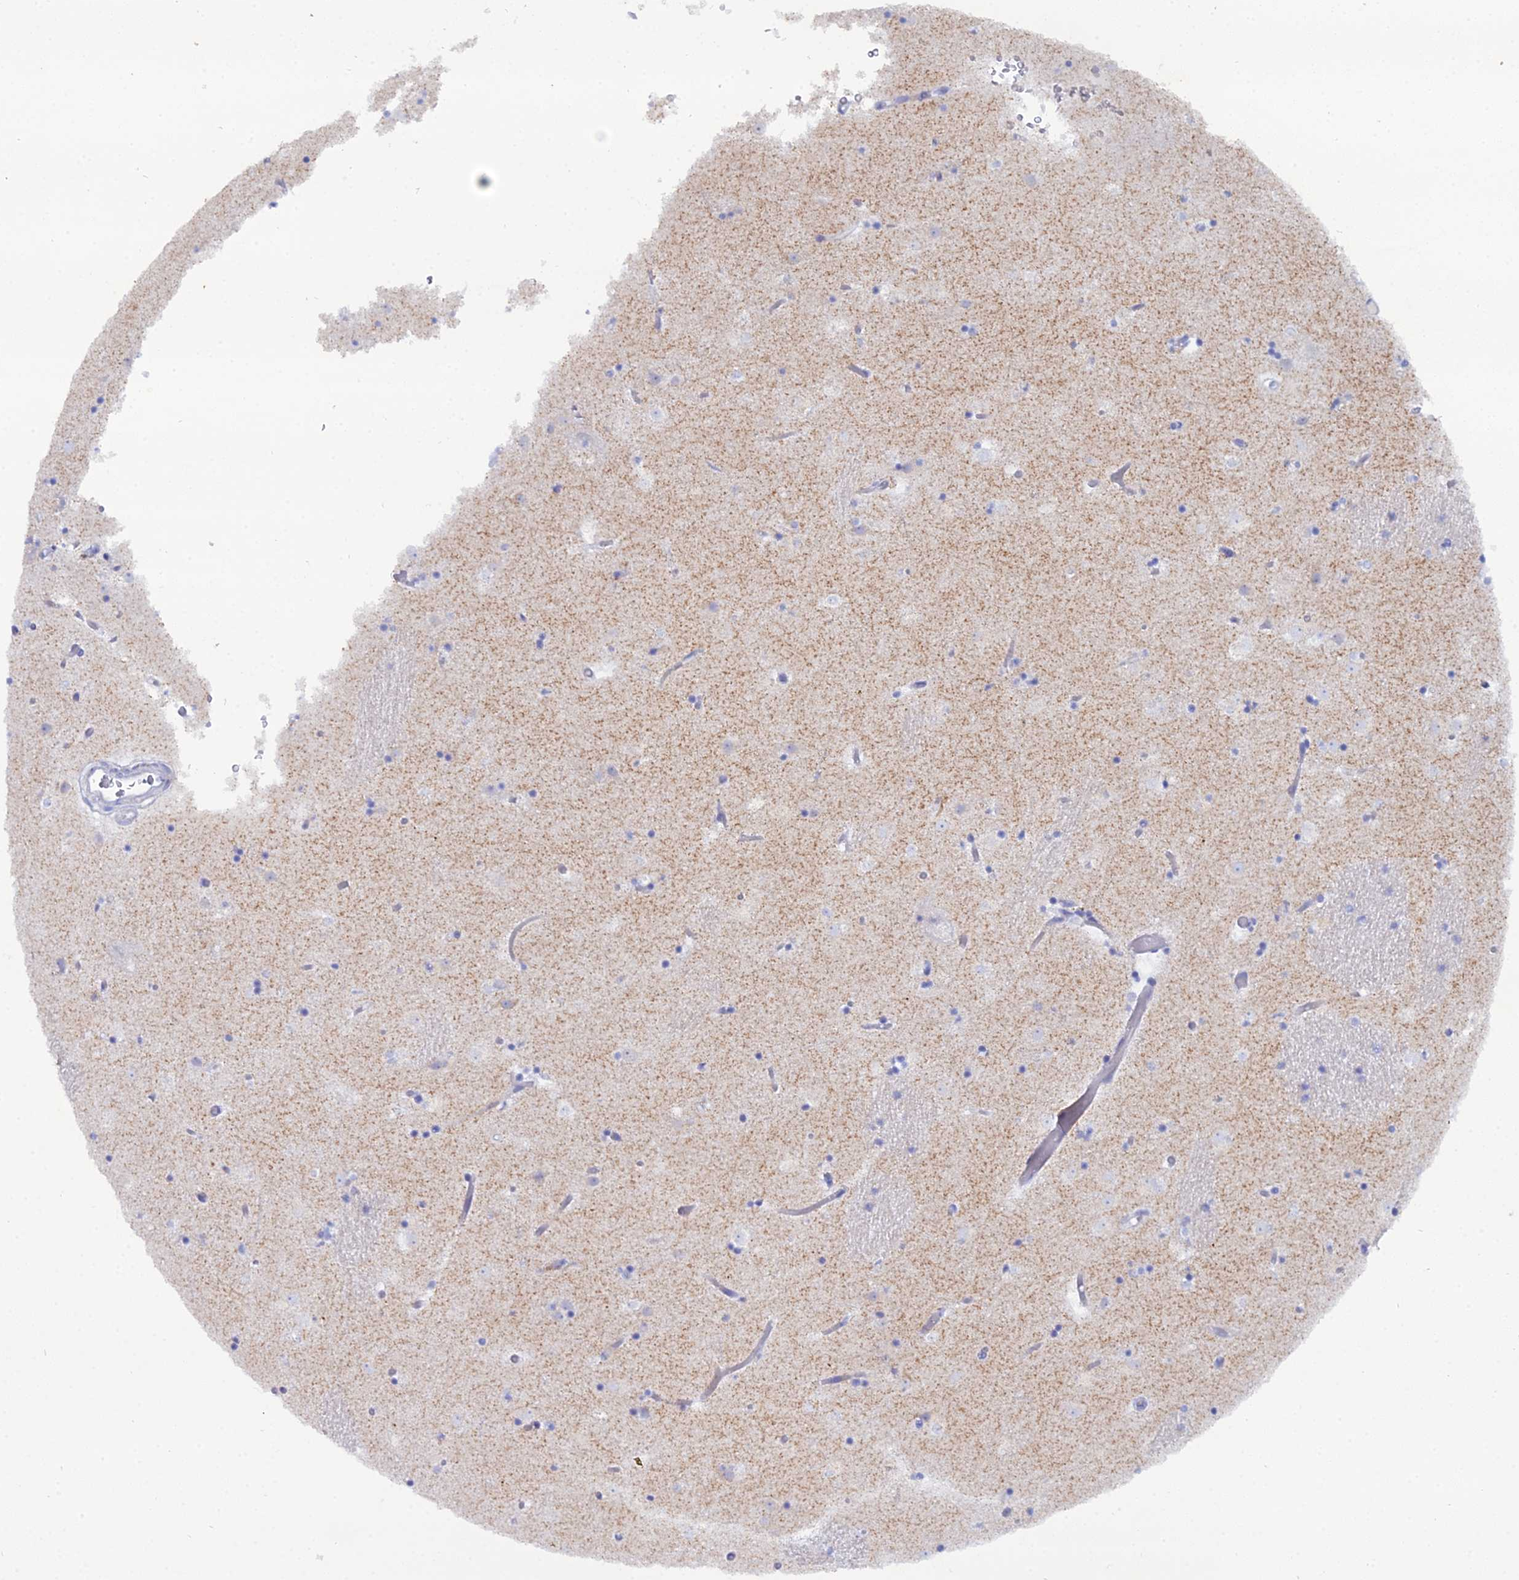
{"staining": {"intensity": "negative", "quantity": "none", "location": "none"}, "tissue": "caudate", "cell_type": "Glial cells", "image_type": "normal", "snomed": [{"axis": "morphology", "description": "Normal tissue, NOS"}, {"axis": "topography", "description": "Lateral ventricle wall"}], "caption": "High magnification brightfield microscopy of normal caudate stained with DAB (brown) and counterstained with hematoxylin (blue): glial cells show no significant staining. The staining is performed using DAB brown chromogen with nuclei counter-stained in using hematoxylin.", "gene": "DHX34", "patient": {"sex": "female", "age": 52}}